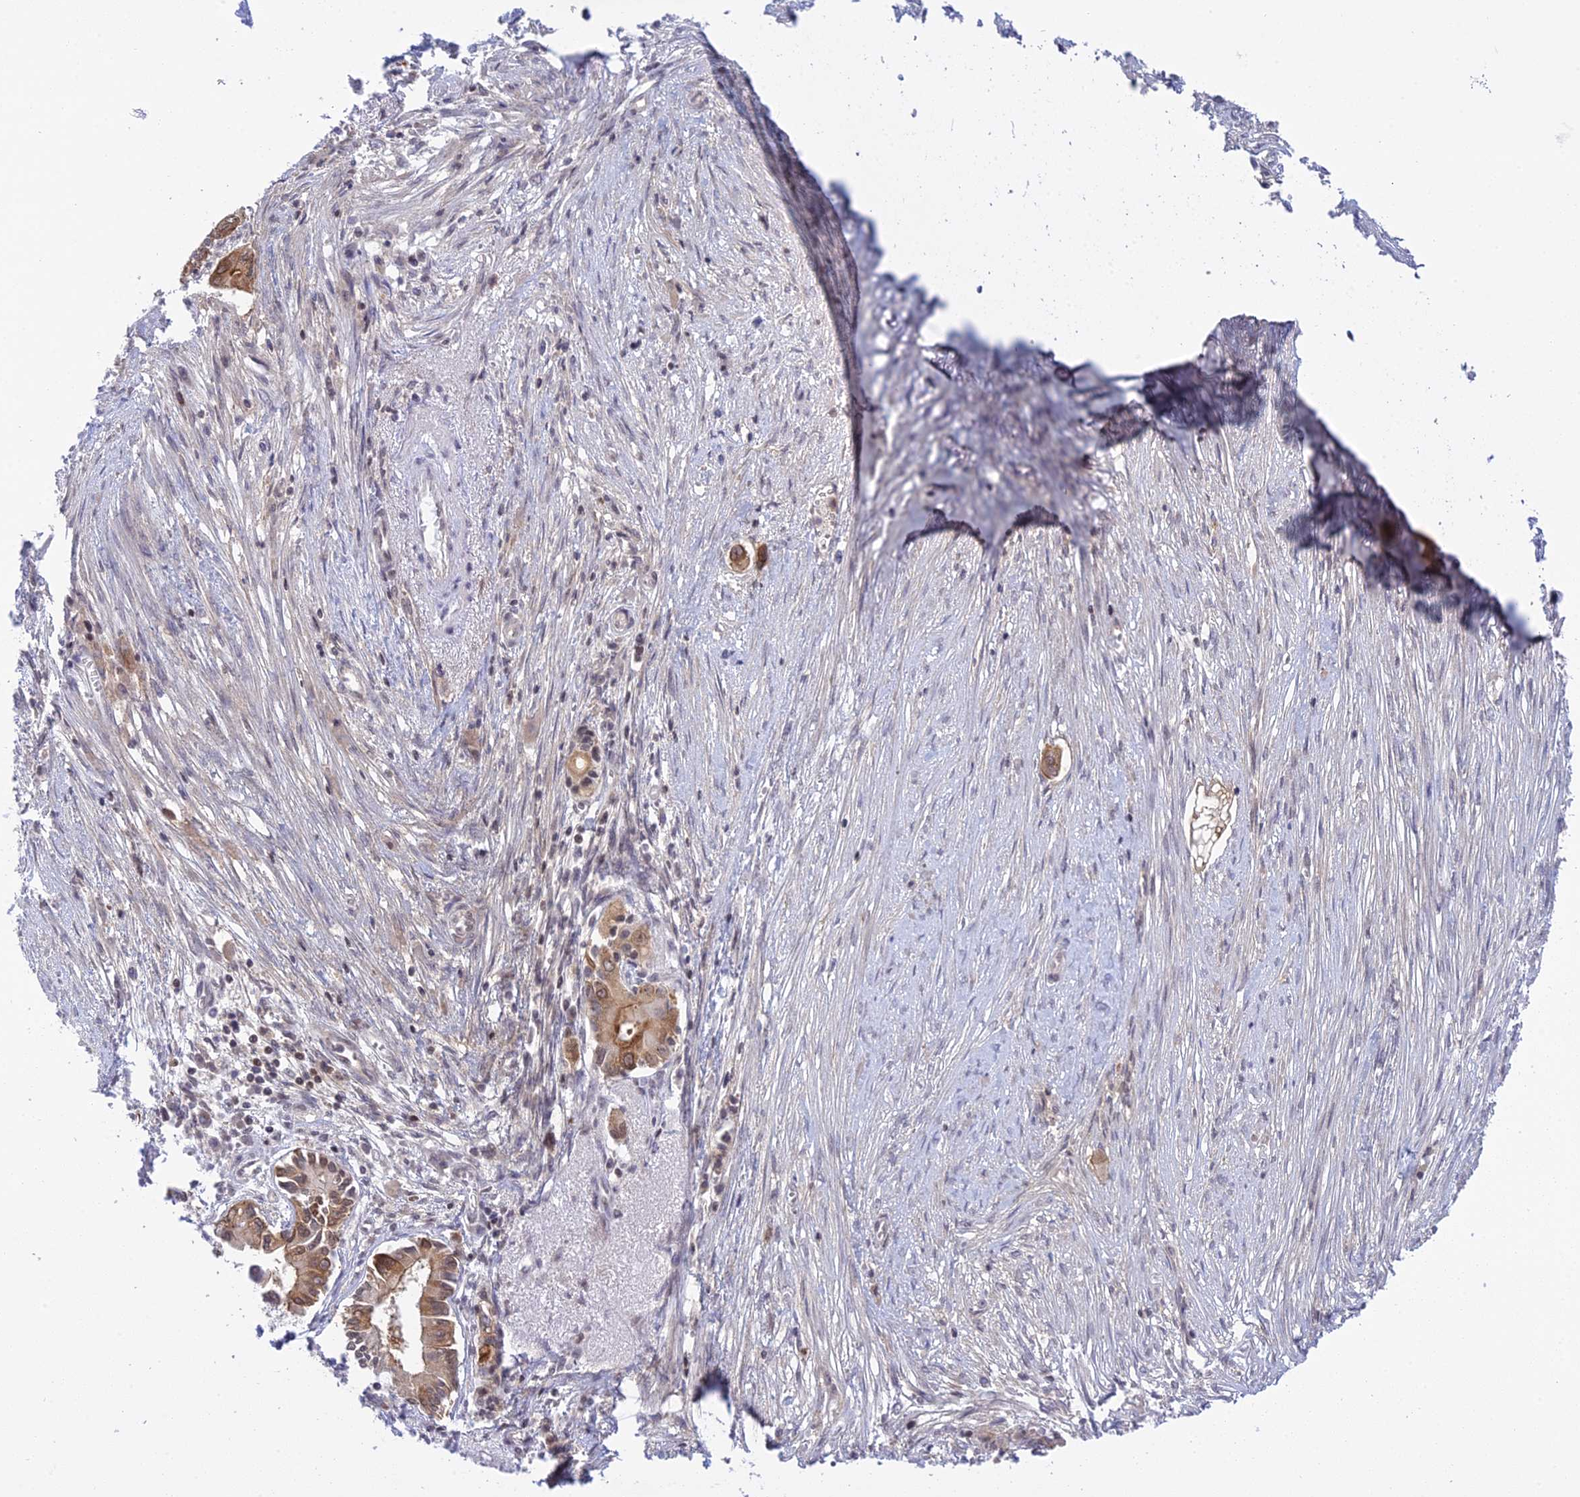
{"staining": {"intensity": "moderate", "quantity": ">75%", "location": "cytoplasmic/membranous,nuclear"}, "tissue": "pancreatic cancer", "cell_type": "Tumor cells", "image_type": "cancer", "snomed": [{"axis": "morphology", "description": "Adenocarcinoma, NOS"}, {"axis": "topography", "description": "Pancreas"}], "caption": "This is a histology image of immunohistochemistry (IHC) staining of adenocarcinoma (pancreatic), which shows moderate staining in the cytoplasmic/membranous and nuclear of tumor cells.", "gene": "TCEA1", "patient": {"sex": "male", "age": 68}}